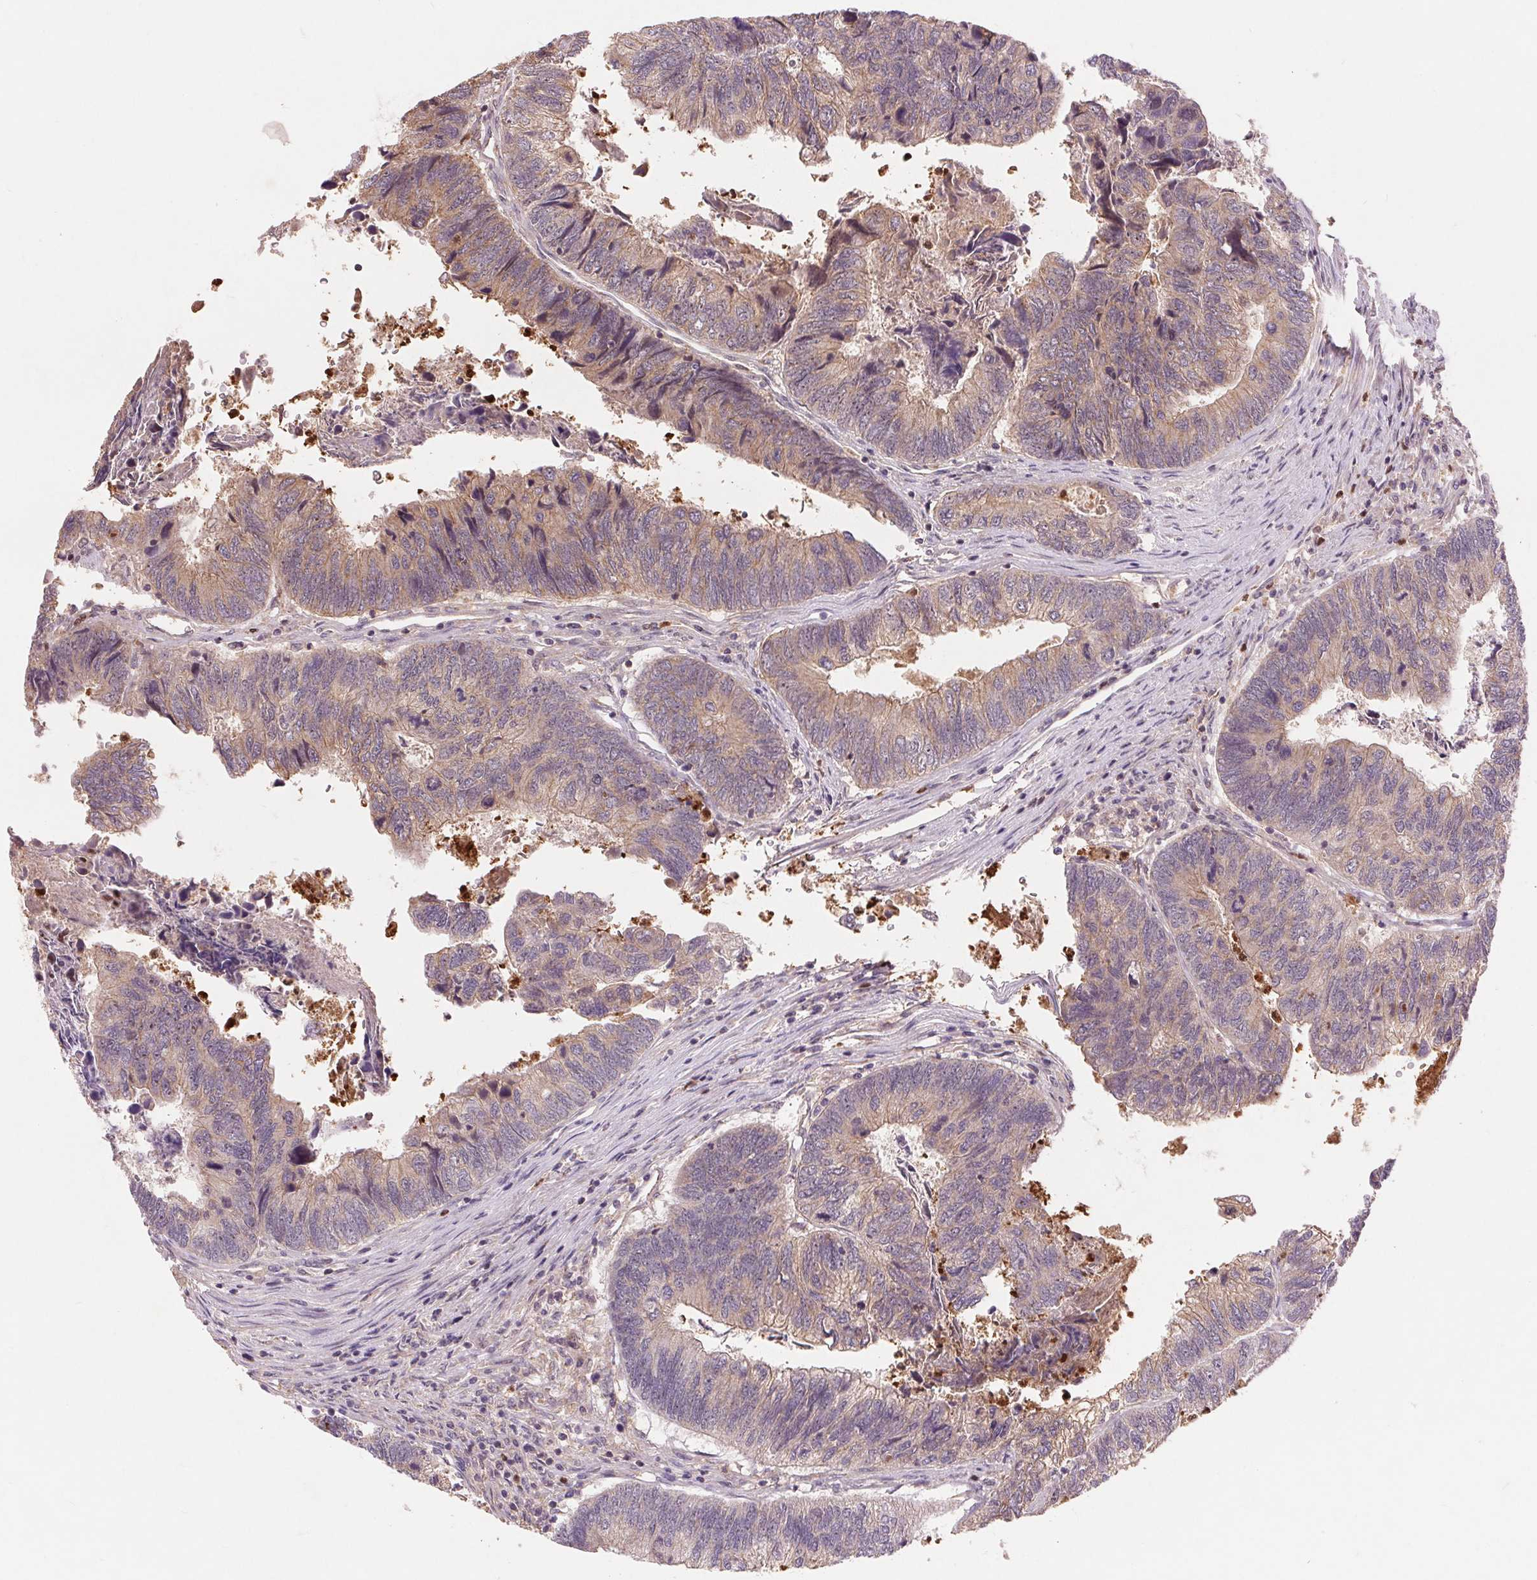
{"staining": {"intensity": "weak", "quantity": "25%-75%", "location": "cytoplasmic/membranous"}, "tissue": "colorectal cancer", "cell_type": "Tumor cells", "image_type": "cancer", "snomed": [{"axis": "morphology", "description": "Adenocarcinoma, NOS"}, {"axis": "topography", "description": "Colon"}], "caption": "A brown stain highlights weak cytoplasmic/membranous expression of a protein in adenocarcinoma (colorectal) tumor cells.", "gene": "RANBP3L", "patient": {"sex": "female", "age": 67}}